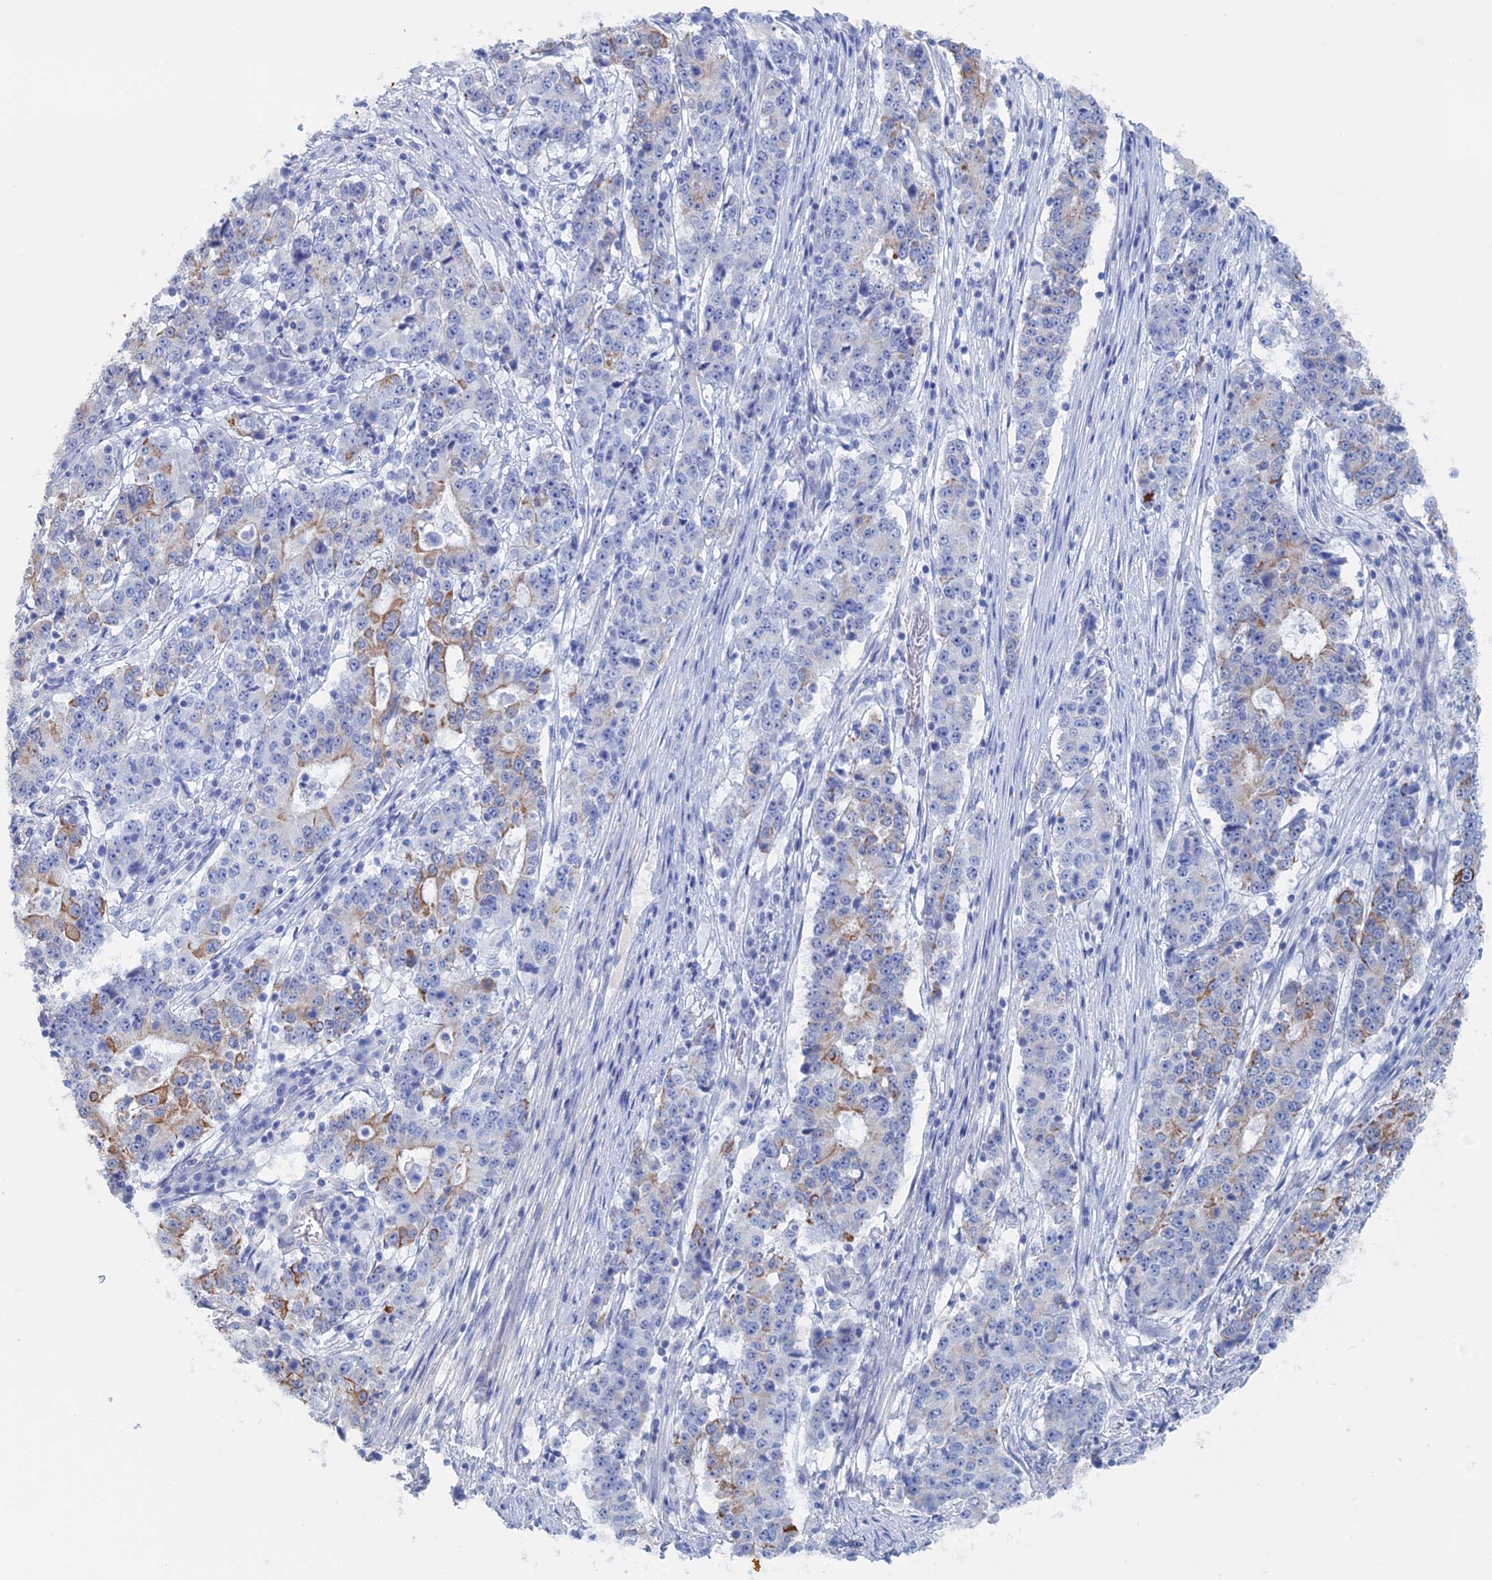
{"staining": {"intensity": "moderate", "quantity": "<25%", "location": "cytoplasmic/membranous"}, "tissue": "stomach cancer", "cell_type": "Tumor cells", "image_type": "cancer", "snomed": [{"axis": "morphology", "description": "Adenocarcinoma, NOS"}, {"axis": "topography", "description": "Stomach"}], "caption": "Stomach cancer stained with a brown dye shows moderate cytoplasmic/membranous positive staining in about <25% of tumor cells.", "gene": "IL7", "patient": {"sex": "male", "age": 59}}